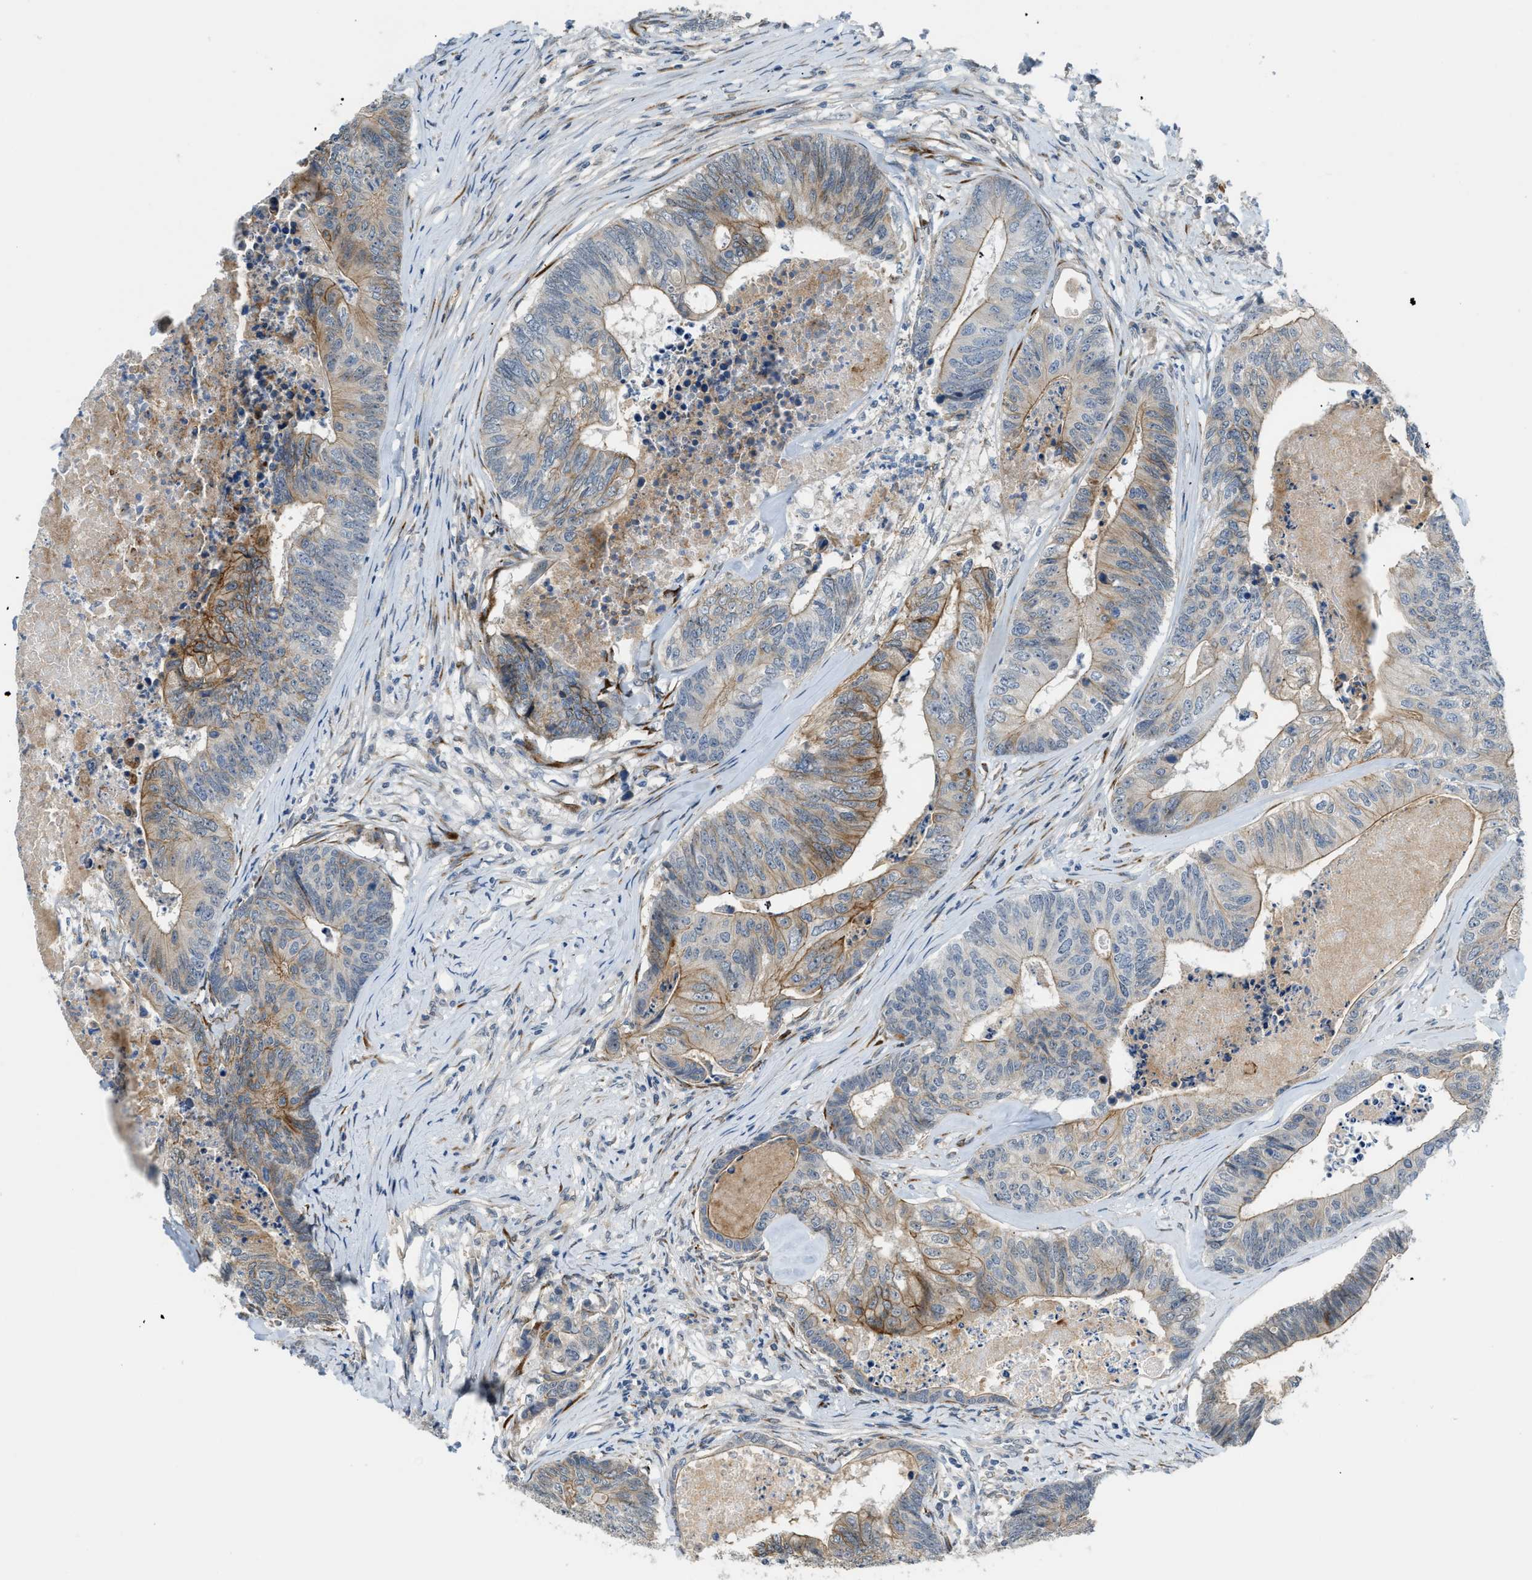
{"staining": {"intensity": "moderate", "quantity": "25%-75%", "location": "cytoplasmic/membranous"}, "tissue": "colorectal cancer", "cell_type": "Tumor cells", "image_type": "cancer", "snomed": [{"axis": "morphology", "description": "Adenocarcinoma, NOS"}, {"axis": "topography", "description": "Colon"}], "caption": "Colorectal cancer (adenocarcinoma) tissue displays moderate cytoplasmic/membranous expression in approximately 25%-75% of tumor cells, visualized by immunohistochemistry.", "gene": "TMEM154", "patient": {"sex": "female", "age": 67}}